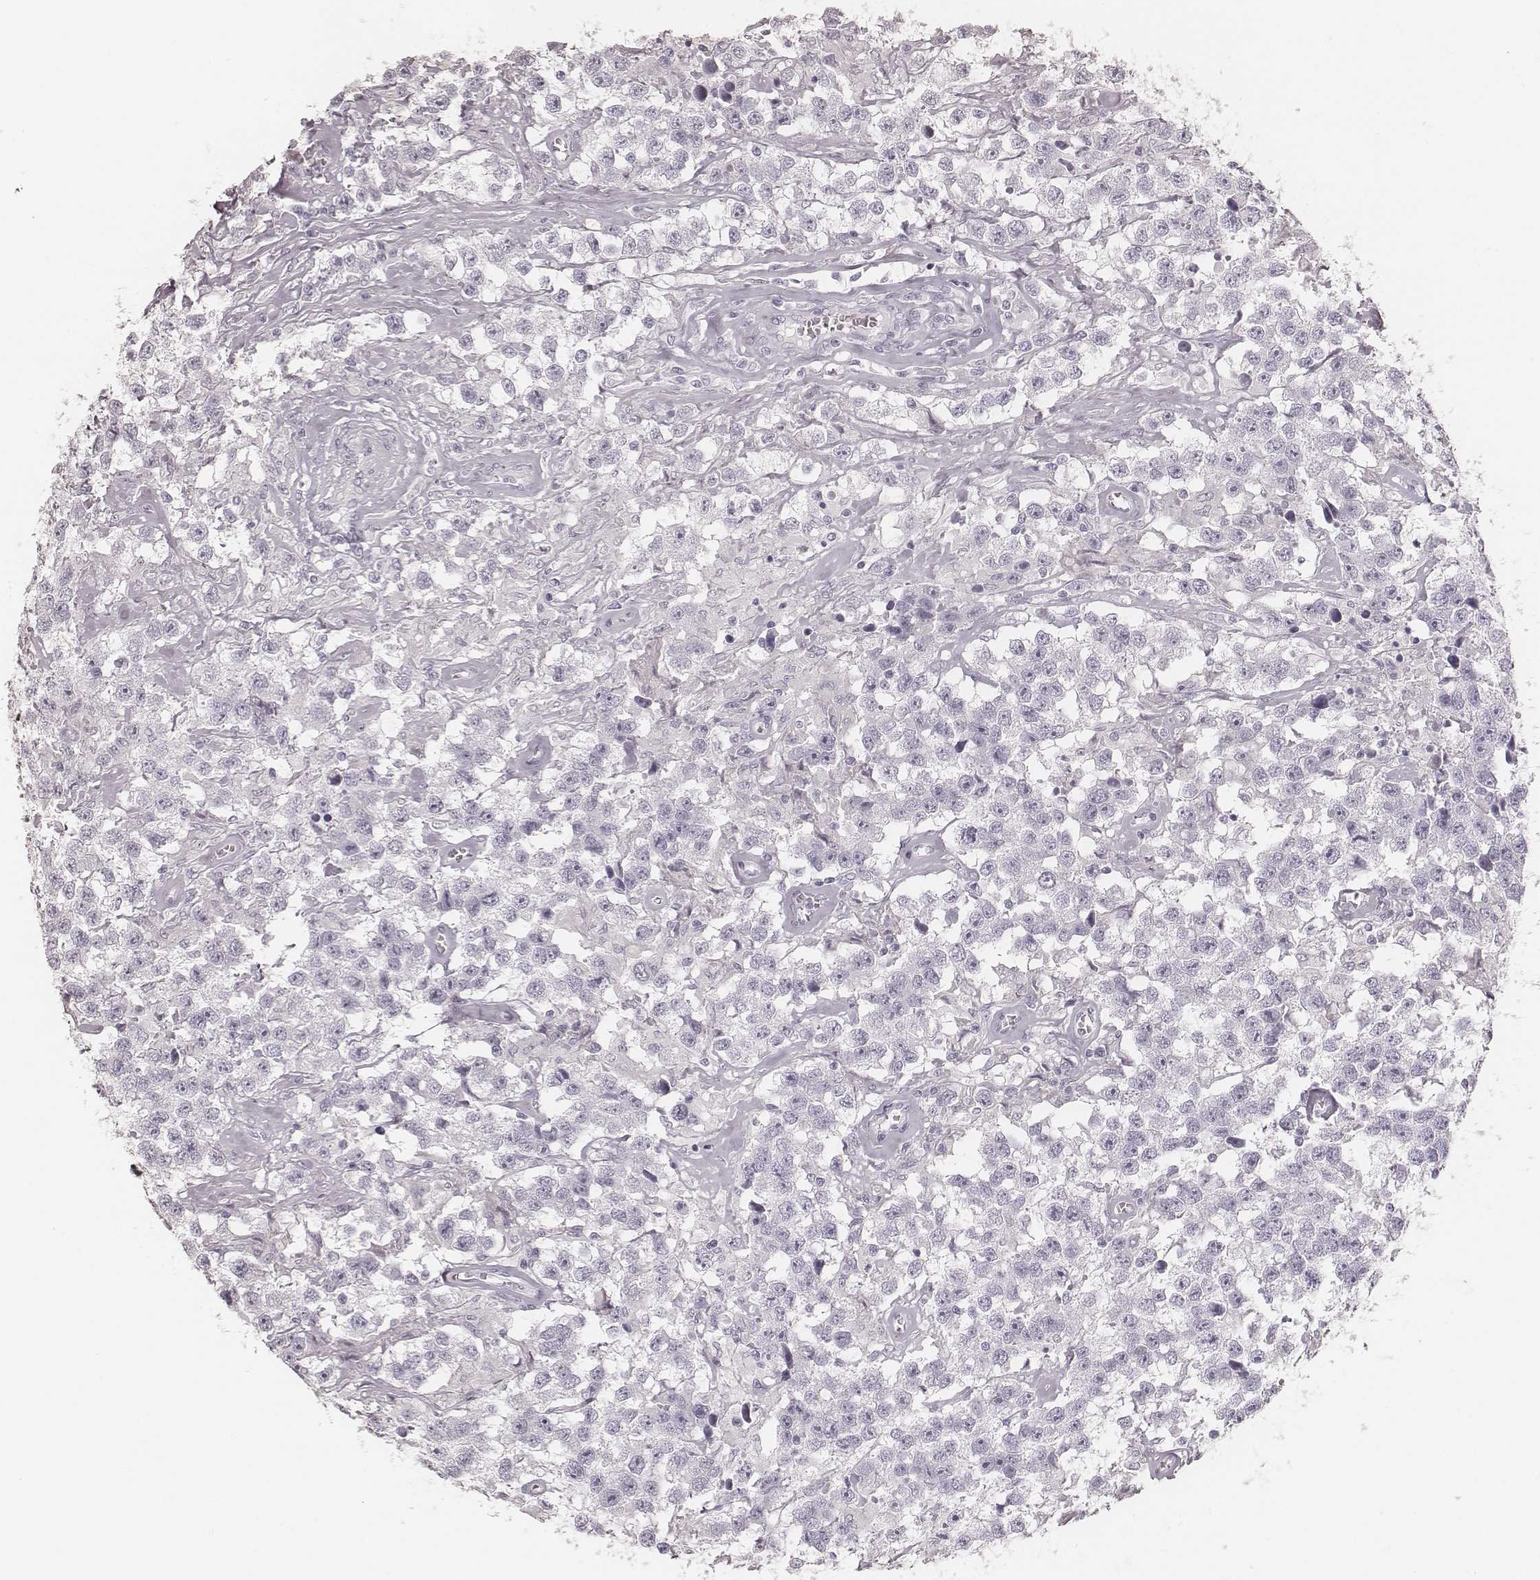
{"staining": {"intensity": "negative", "quantity": "none", "location": "none"}, "tissue": "testis cancer", "cell_type": "Tumor cells", "image_type": "cancer", "snomed": [{"axis": "morphology", "description": "Seminoma, NOS"}, {"axis": "topography", "description": "Testis"}], "caption": "Tumor cells are negative for brown protein staining in seminoma (testis).", "gene": "KRT82", "patient": {"sex": "male", "age": 43}}